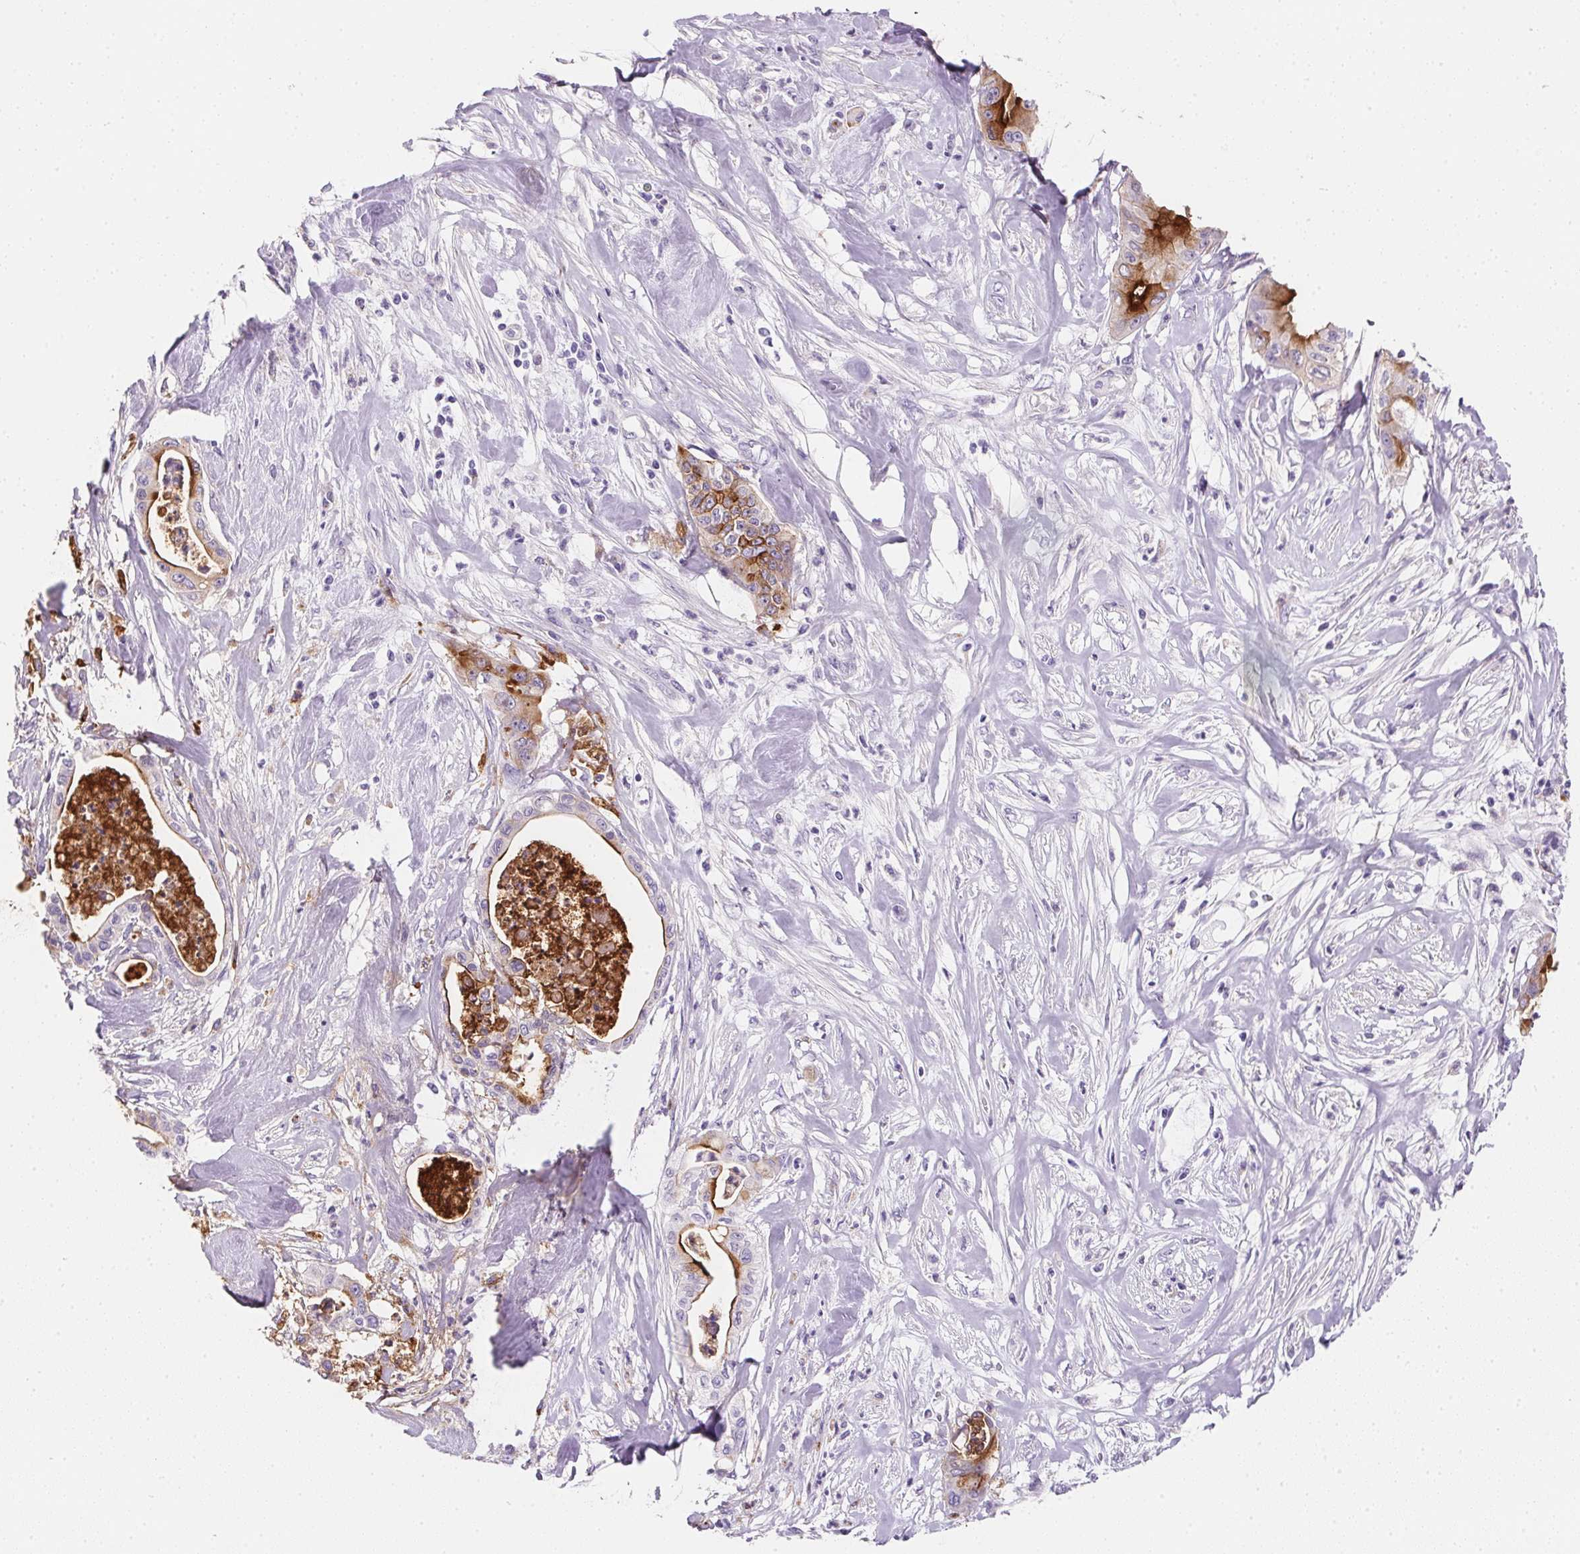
{"staining": {"intensity": "strong", "quantity": "25%-75%", "location": "cytoplasmic/membranous"}, "tissue": "pancreatic cancer", "cell_type": "Tumor cells", "image_type": "cancer", "snomed": [{"axis": "morphology", "description": "Adenocarcinoma, NOS"}, {"axis": "topography", "description": "Pancreas"}], "caption": "Adenocarcinoma (pancreatic) stained with IHC shows strong cytoplasmic/membranous positivity in about 25%-75% of tumor cells.", "gene": "AQP5", "patient": {"sex": "male", "age": 71}}